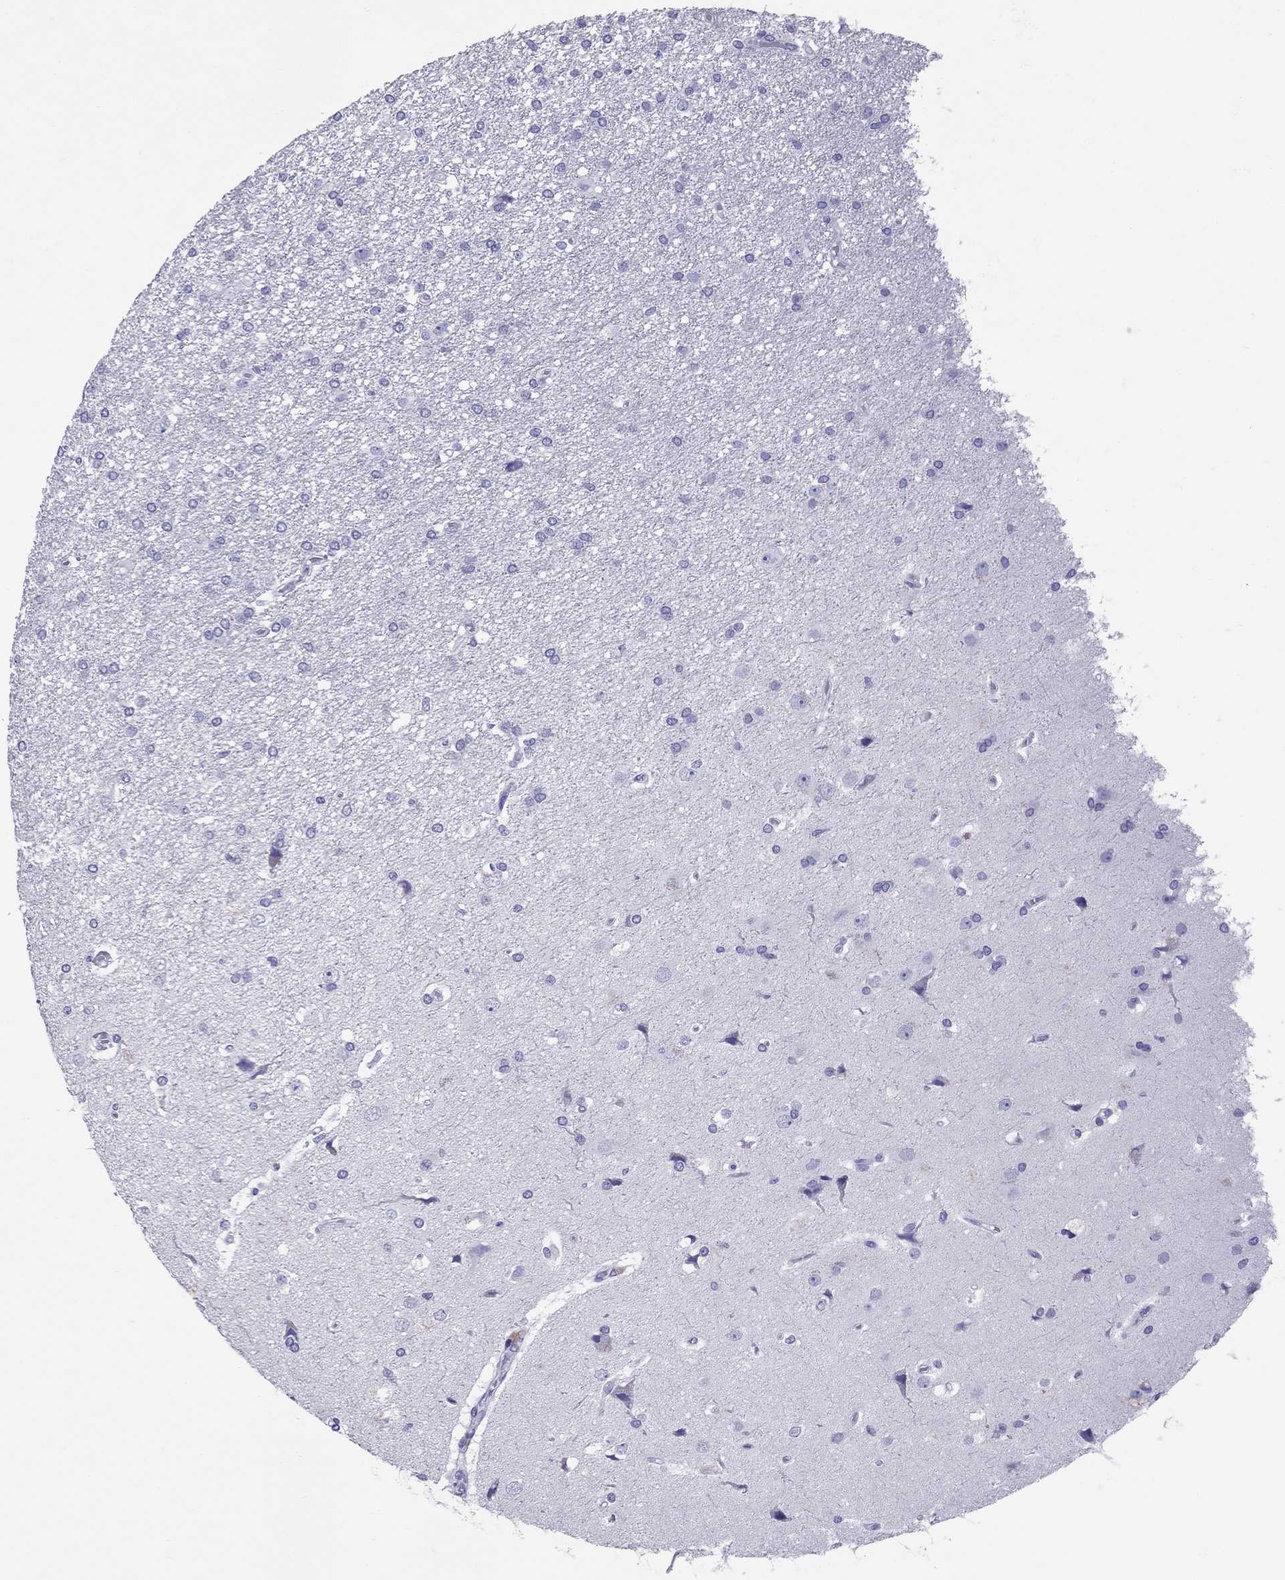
{"staining": {"intensity": "negative", "quantity": "none", "location": "none"}, "tissue": "glioma", "cell_type": "Tumor cells", "image_type": "cancer", "snomed": [{"axis": "morphology", "description": "Glioma, malignant, High grade"}, {"axis": "topography", "description": "Brain"}], "caption": "Protein analysis of glioma displays no significant expression in tumor cells.", "gene": "AVPR1B", "patient": {"sex": "female", "age": 63}}